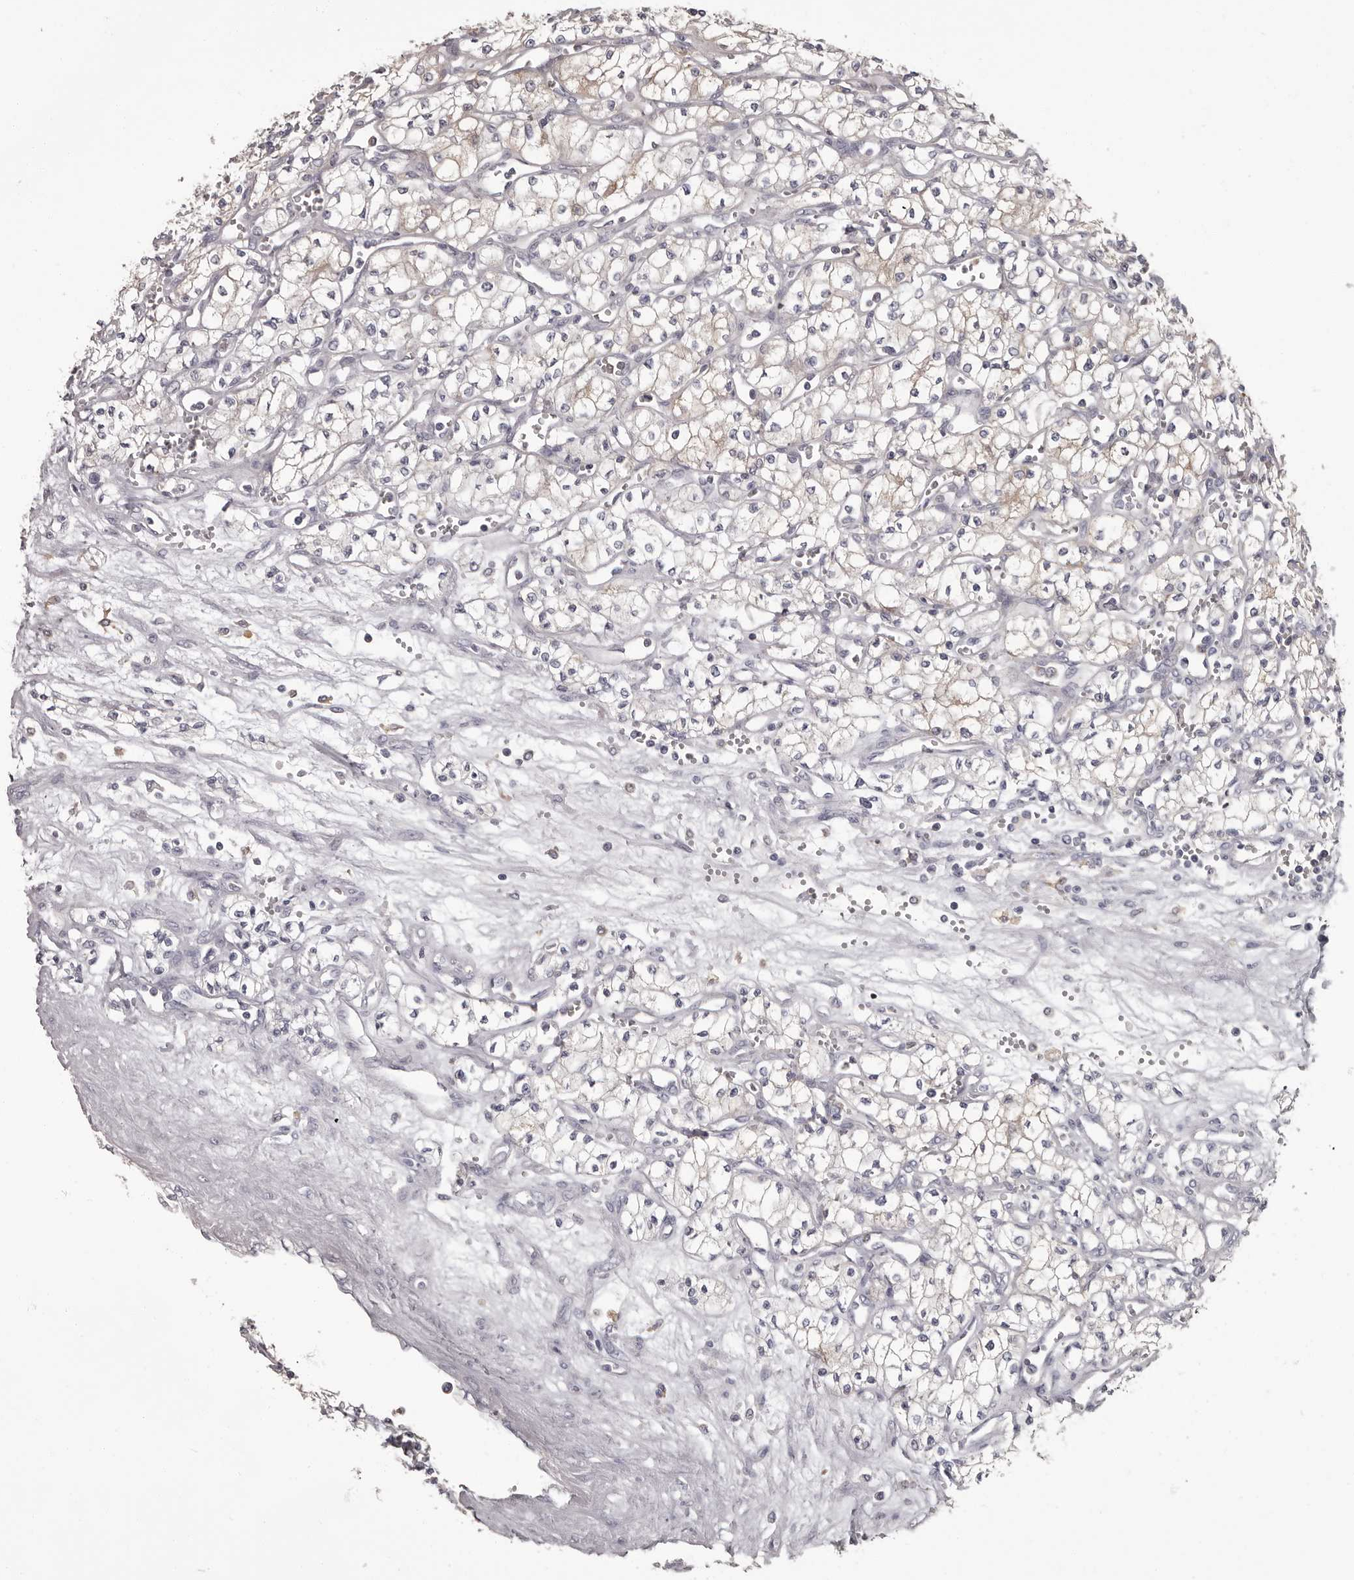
{"staining": {"intensity": "negative", "quantity": "none", "location": "none"}, "tissue": "renal cancer", "cell_type": "Tumor cells", "image_type": "cancer", "snomed": [{"axis": "morphology", "description": "Adenocarcinoma, NOS"}, {"axis": "topography", "description": "Kidney"}], "caption": "This is an IHC micrograph of renal adenocarcinoma. There is no staining in tumor cells.", "gene": "APEH", "patient": {"sex": "male", "age": 59}}